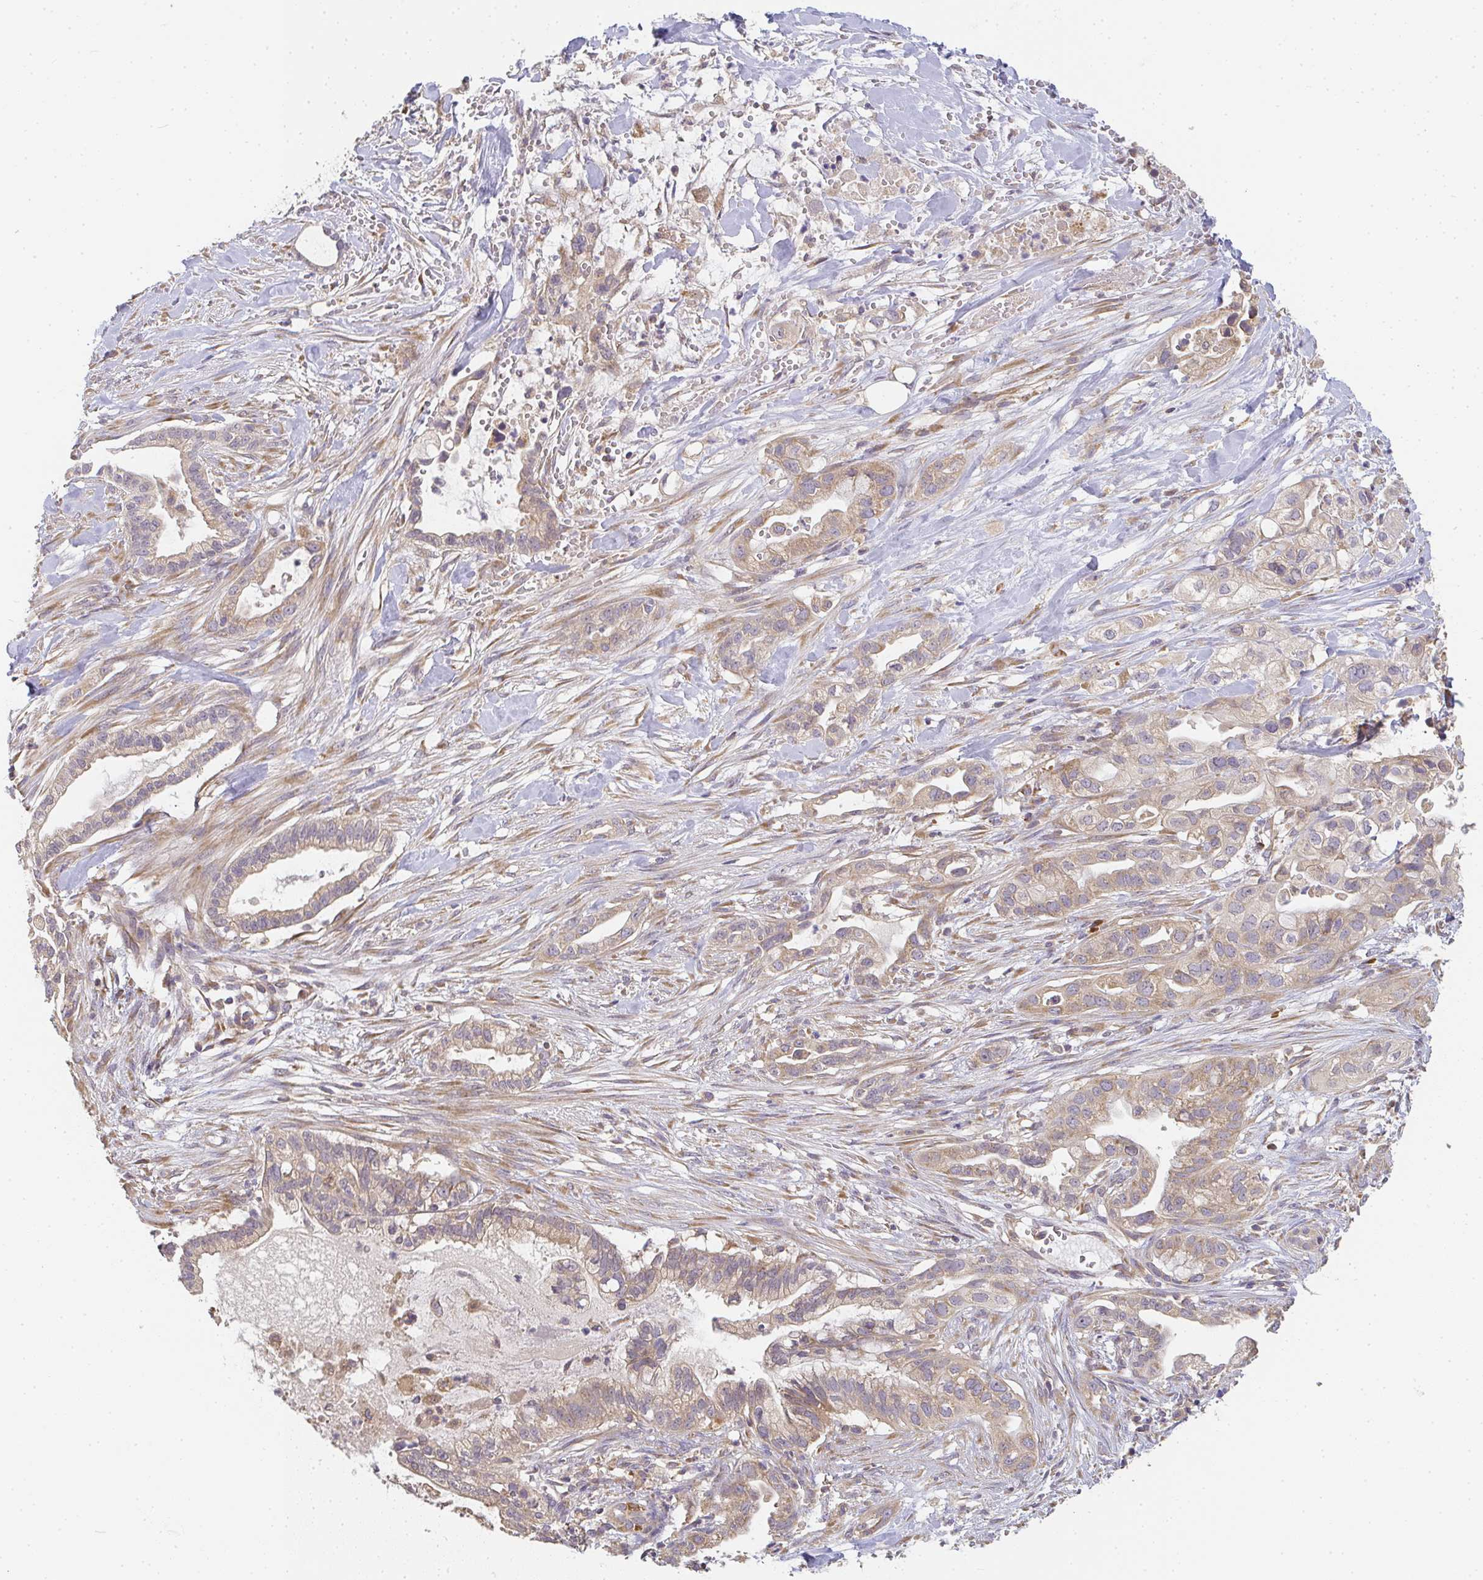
{"staining": {"intensity": "weak", "quantity": ">75%", "location": "cytoplasmic/membranous"}, "tissue": "pancreatic cancer", "cell_type": "Tumor cells", "image_type": "cancer", "snomed": [{"axis": "morphology", "description": "Adenocarcinoma, NOS"}, {"axis": "topography", "description": "Pancreas"}], "caption": "This histopathology image demonstrates immunohistochemistry staining of human adenocarcinoma (pancreatic), with low weak cytoplasmic/membranous staining in about >75% of tumor cells.", "gene": "SLC35B3", "patient": {"sex": "male", "age": 44}}